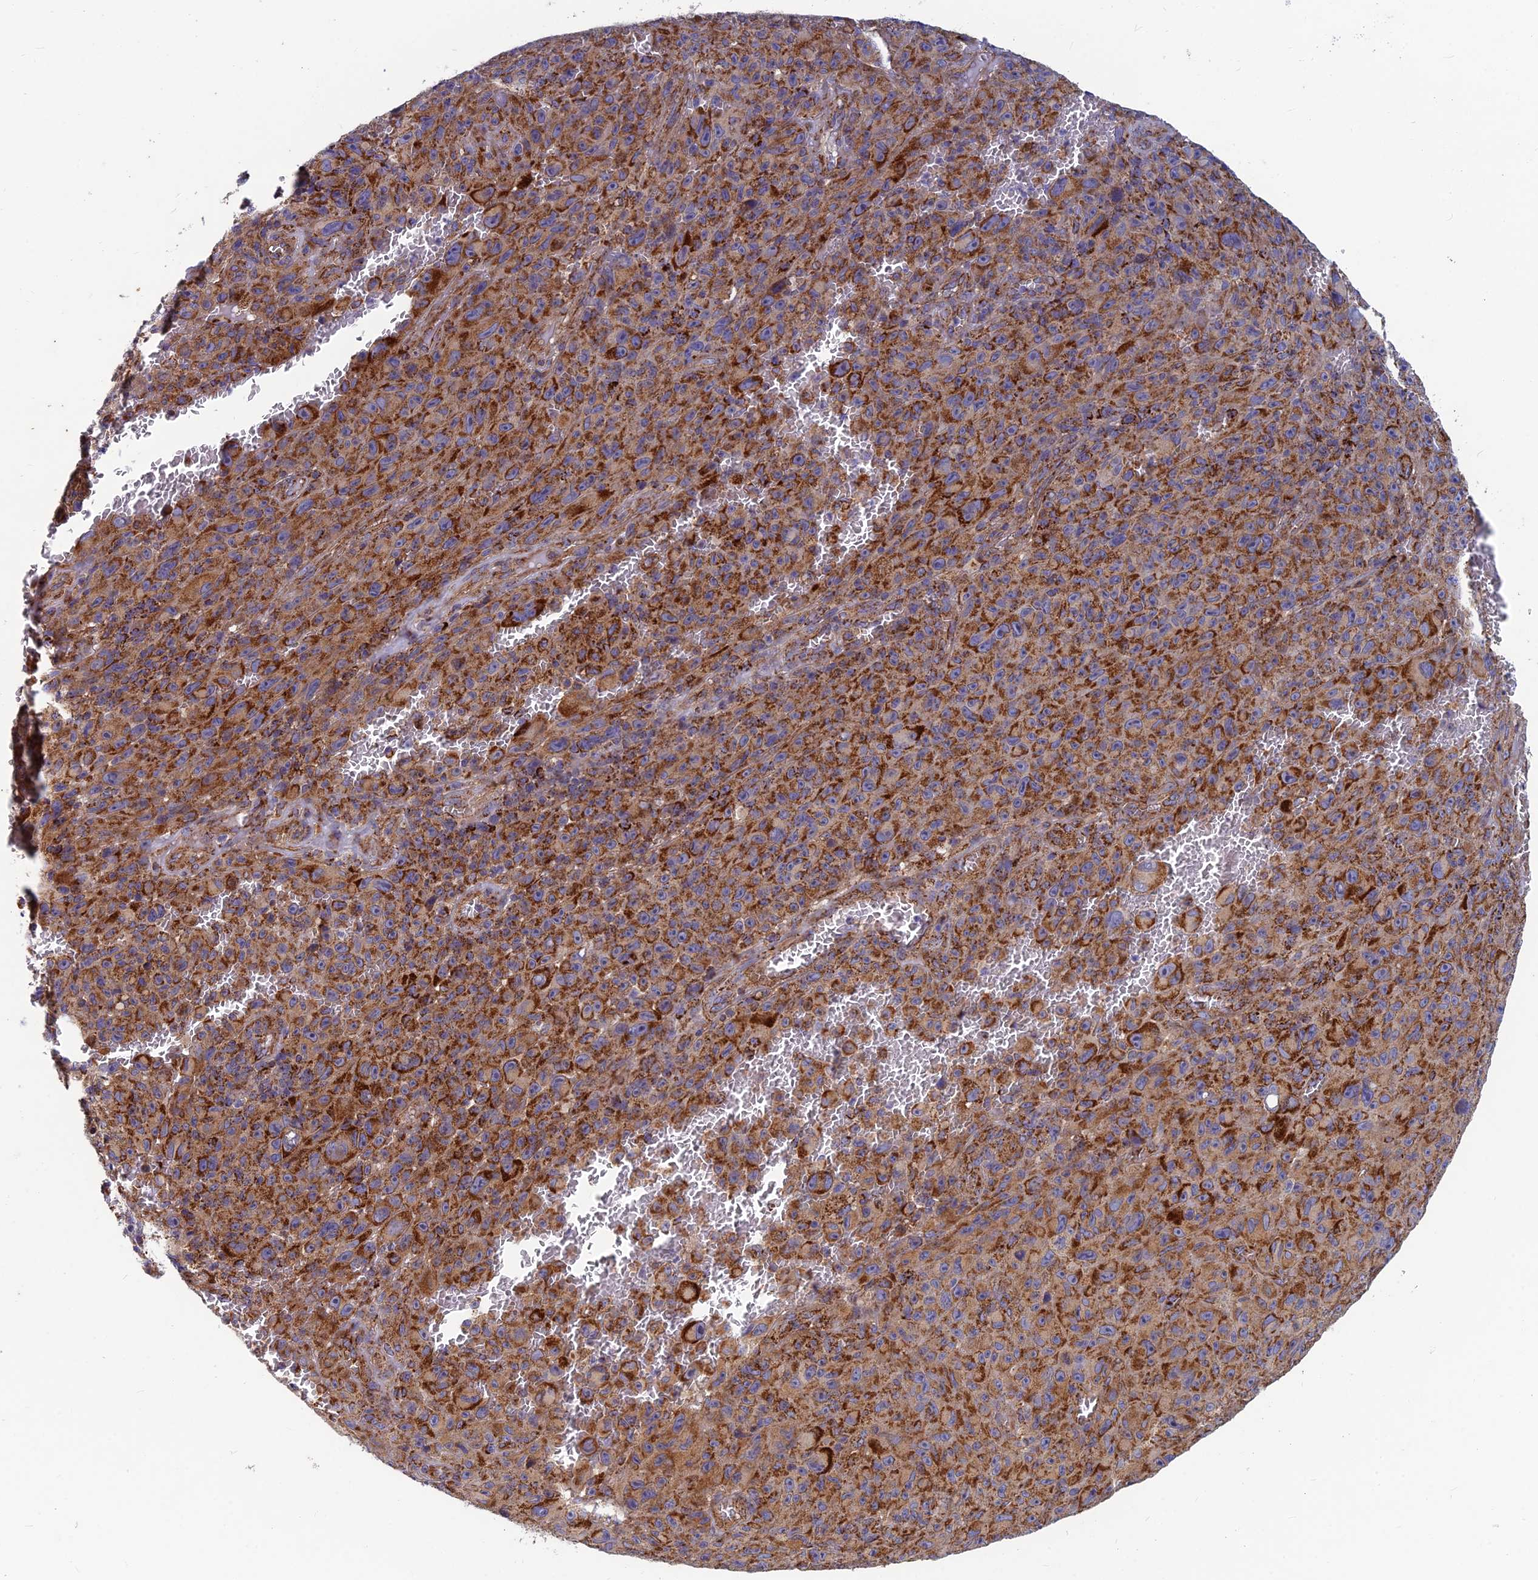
{"staining": {"intensity": "strong", "quantity": ">75%", "location": "cytoplasmic/membranous"}, "tissue": "melanoma", "cell_type": "Tumor cells", "image_type": "cancer", "snomed": [{"axis": "morphology", "description": "Malignant melanoma, NOS"}, {"axis": "topography", "description": "Skin"}], "caption": "Melanoma tissue shows strong cytoplasmic/membranous expression in approximately >75% of tumor cells", "gene": "MRPS9", "patient": {"sex": "female", "age": 82}}